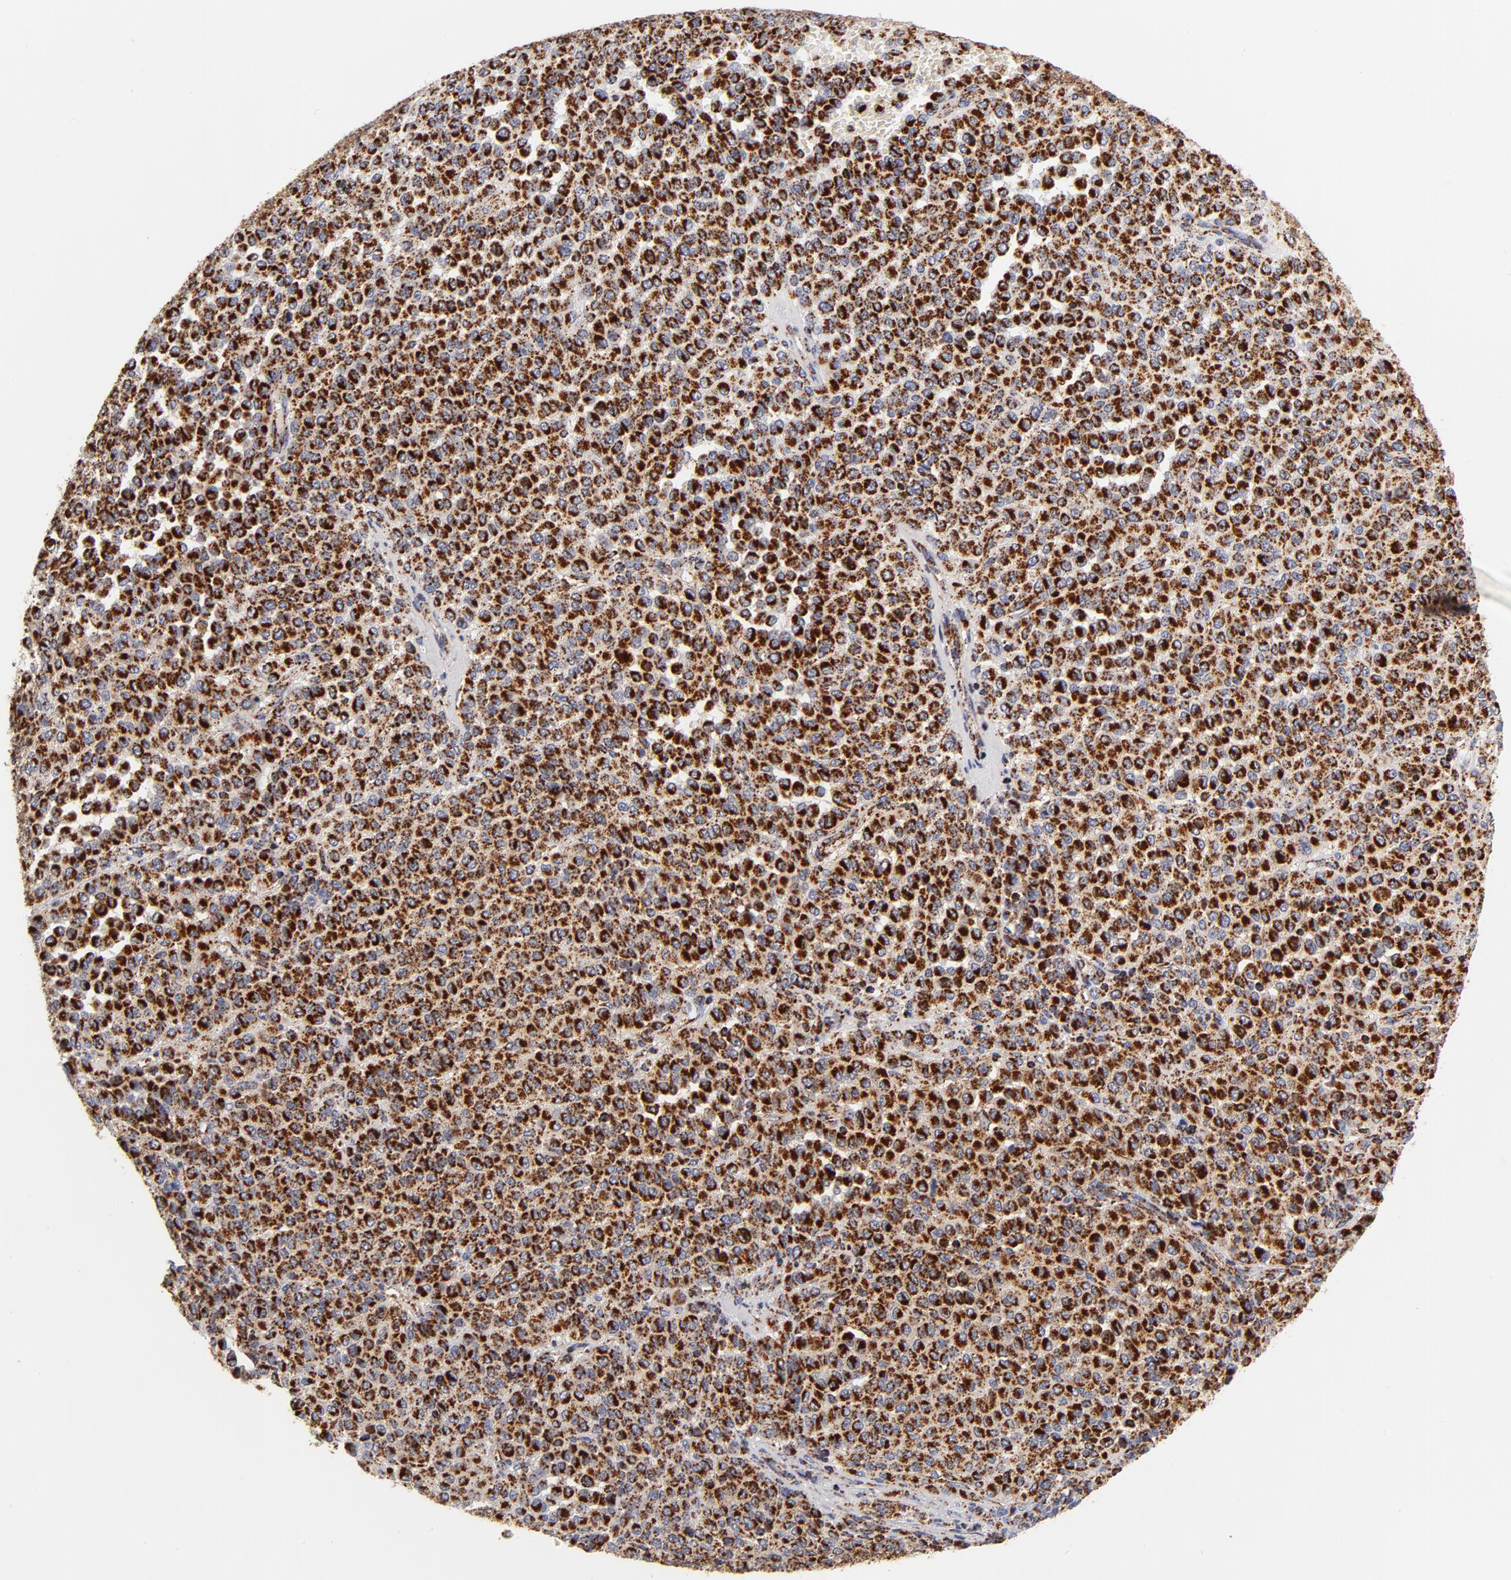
{"staining": {"intensity": "strong", "quantity": ">75%", "location": "cytoplasmic/membranous"}, "tissue": "melanoma", "cell_type": "Tumor cells", "image_type": "cancer", "snomed": [{"axis": "morphology", "description": "Malignant melanoma, Metastatic site"}, {"axis": "topography", "description": "Pancreas"}], "caption": "A histopathology image of malignant melanoma (metastatic site) stained for a protein exhibits strong cytoplasmic/membranous brown staining in tumor cells. The staining is performed using DAB (3,3'-diaminobenzidine) brown chromogen to label protein expression. The nuclei are counter-stained blue using hematoxylin.", "gene": "ECHS1", "patient": {"sex": "female", "age": 30}}